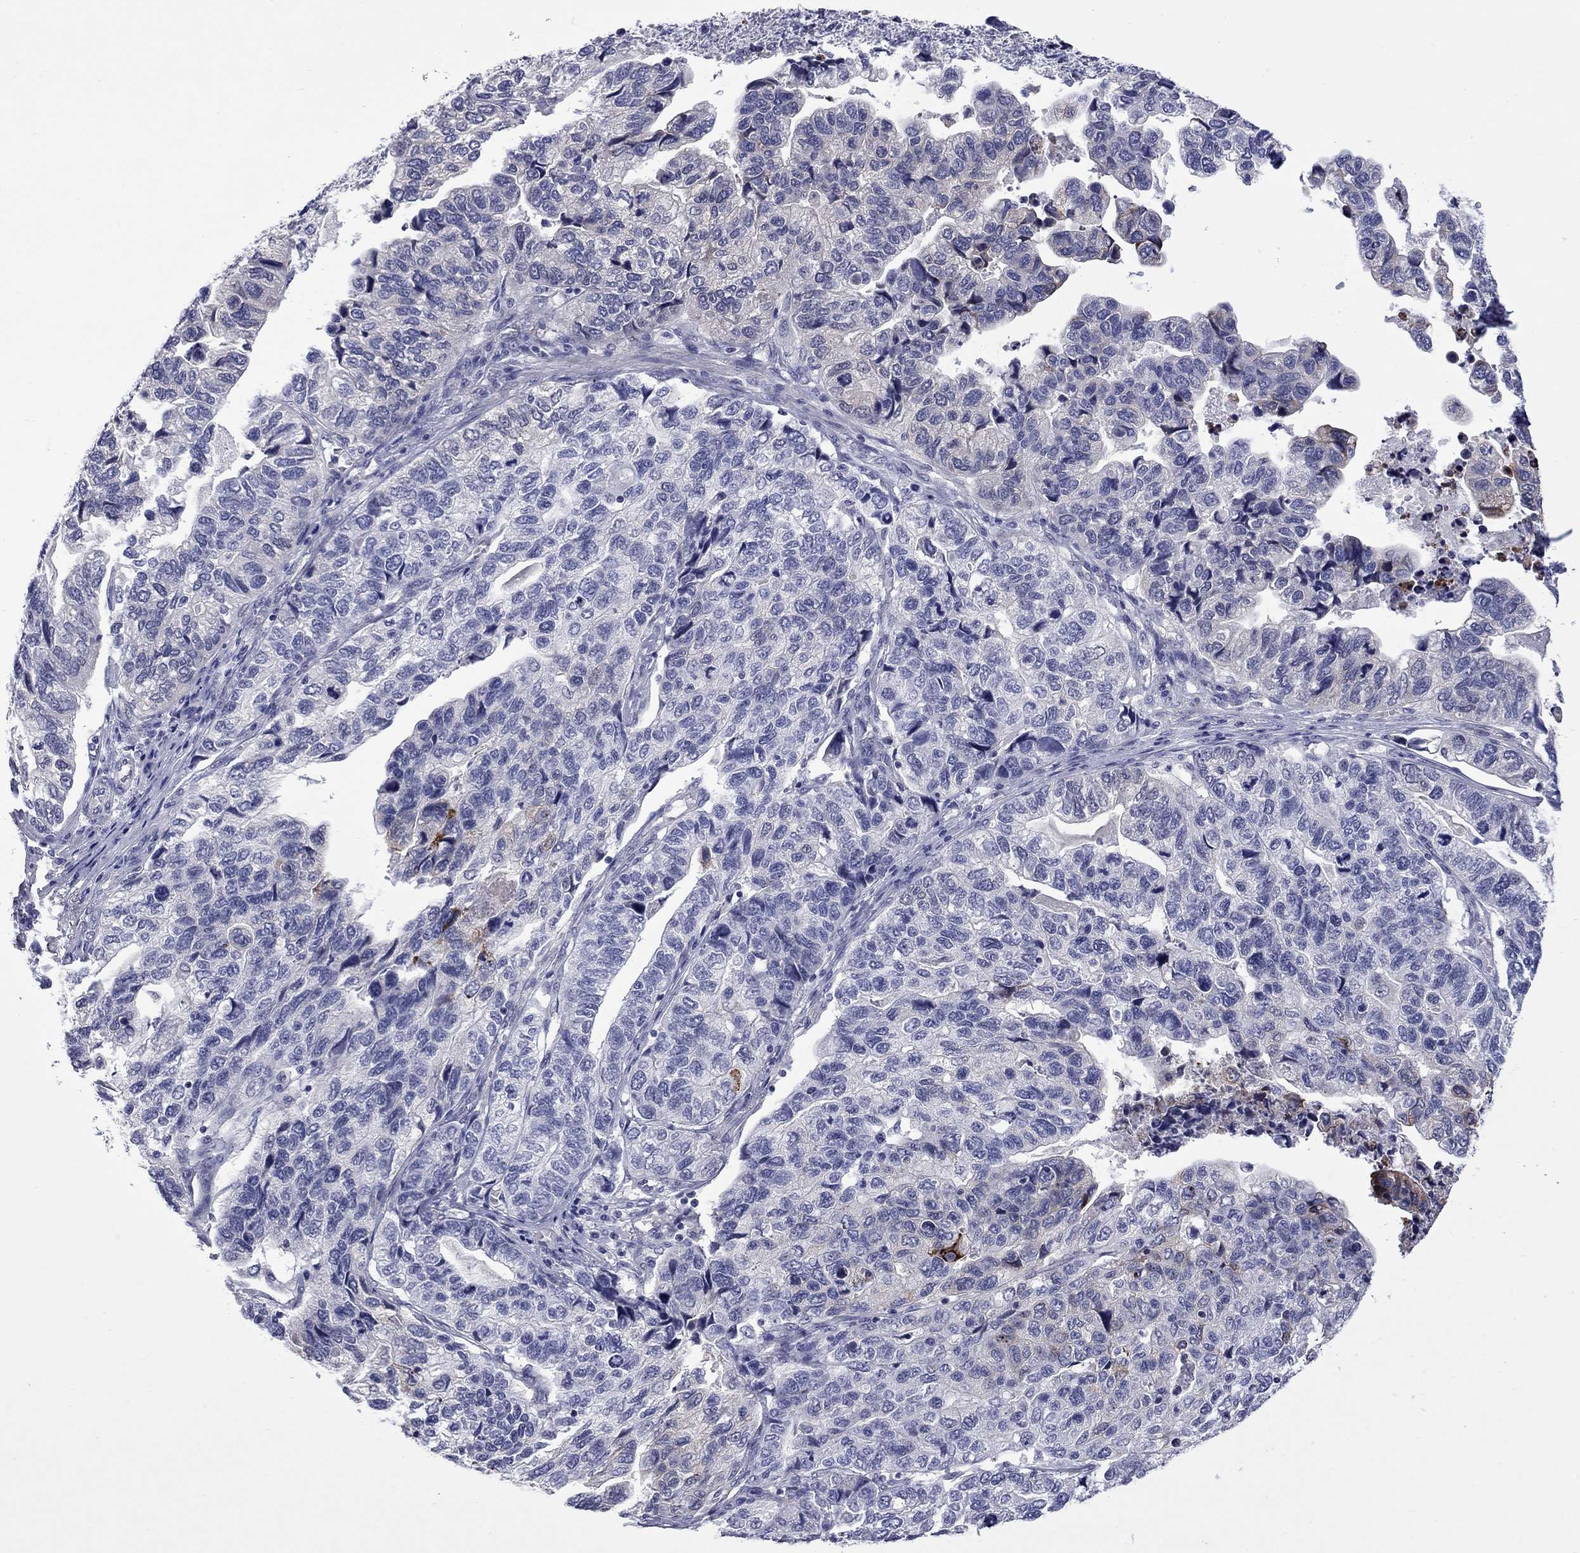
{"staining": {"intensity": "negative", "quantity": "none", "location": "none"}, "tissue": "stomach cancer", "cell_type": "Tumor cells", "image_type": "cancer", "snomed": [{"axis": "morphology", "description": "Adenocarcinoma, NOS"}, {"axis": "topography", "description": "Stomach, upper"}], "caption": "Tumor cells are negative for brown protein staining in stomach cancer.", "gene": "CTNNBIP1", "patient": {"sex": "female", "age": 67}}